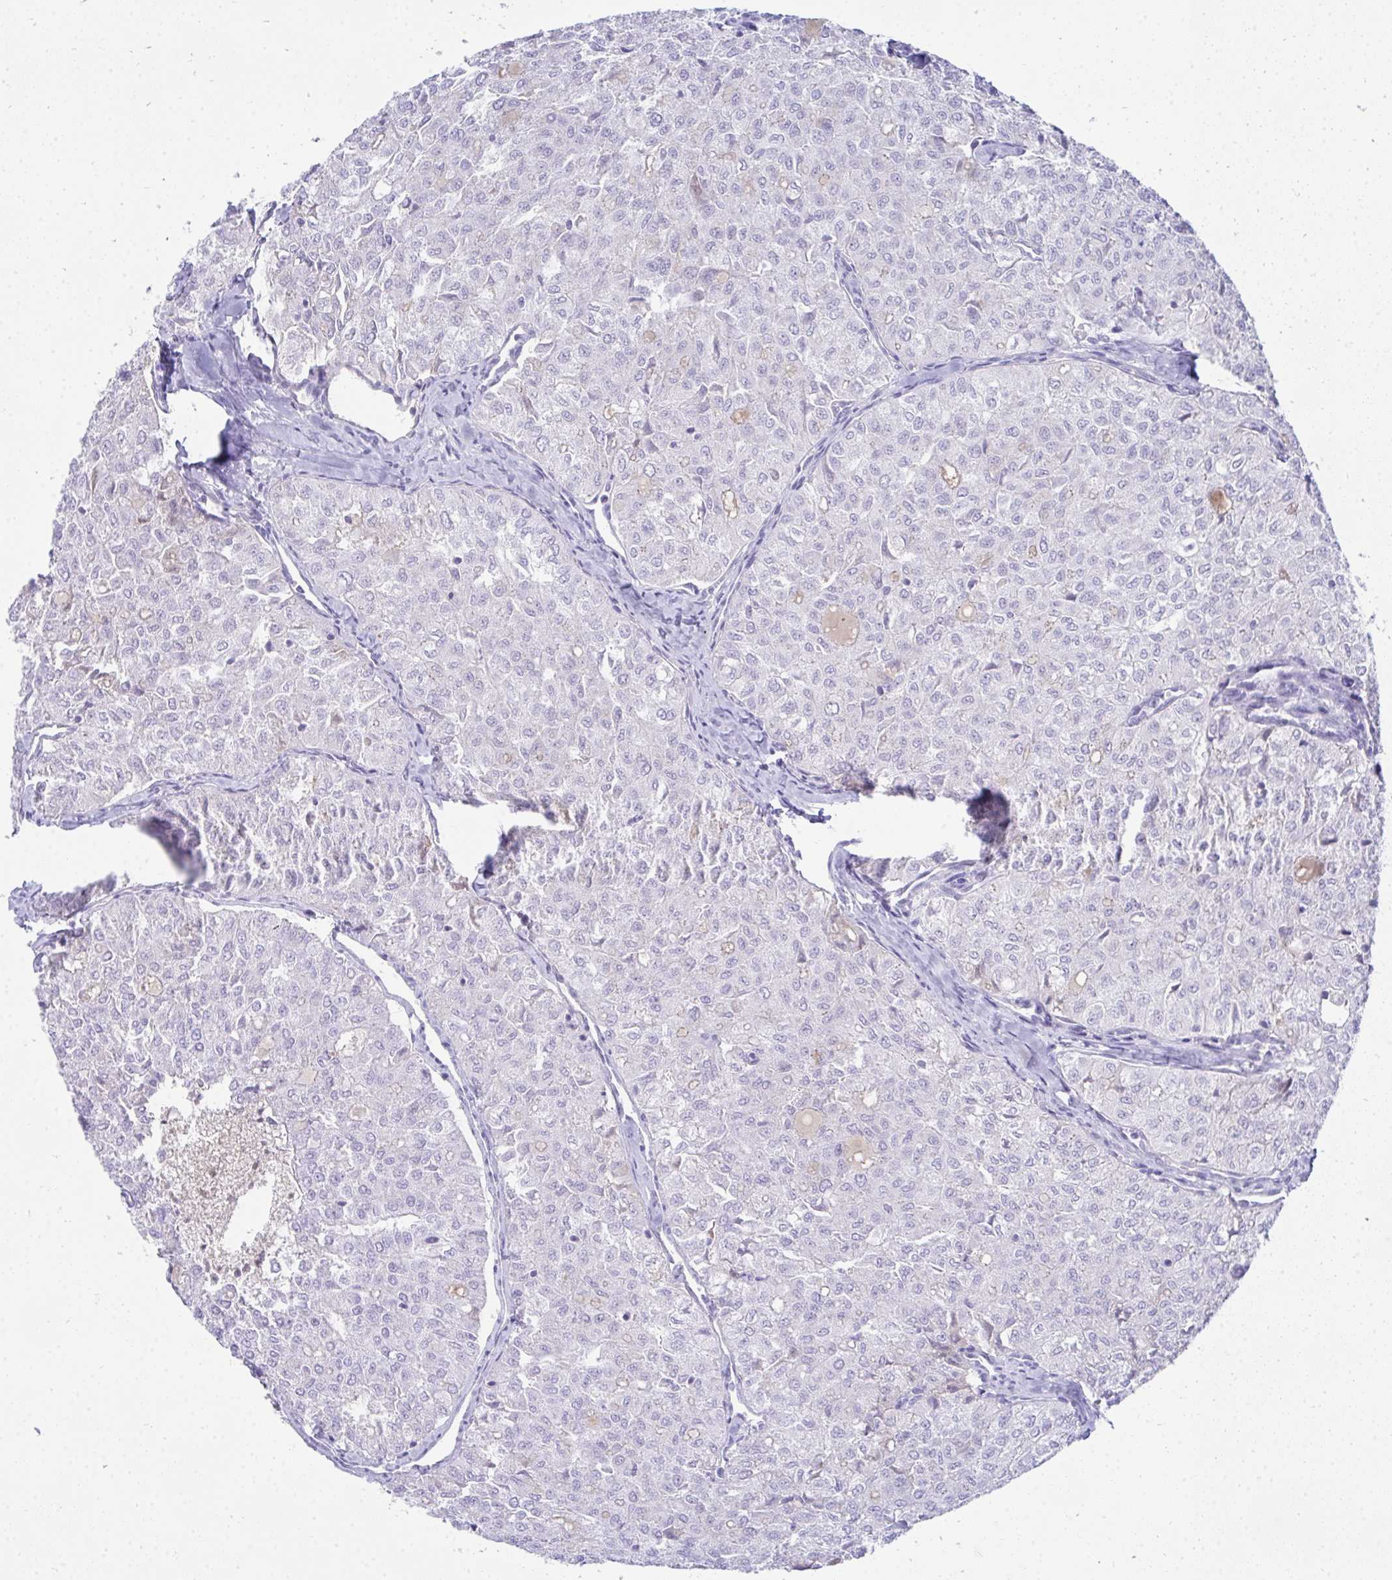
{"staining": {"intensity": "negative", "quantity": "none", "location": "none"}, "tissue": "thyroid cancer", "cell_type": "Tumor cells", "image_type": "cancer", "snomed": [{"axis": "morphology", "description": "Follicular adenoma carcinoma, NOS"}, {"axis": "topography", "description": "Thyroid gland"}], "caption": "A high-resolution image shows IHC staining of thyroid follicular adenoma carcinoma, which reveals no significant expression in tumor cells.", "gene": "COA5", "patient": {"sex": "male", "age": 75}}